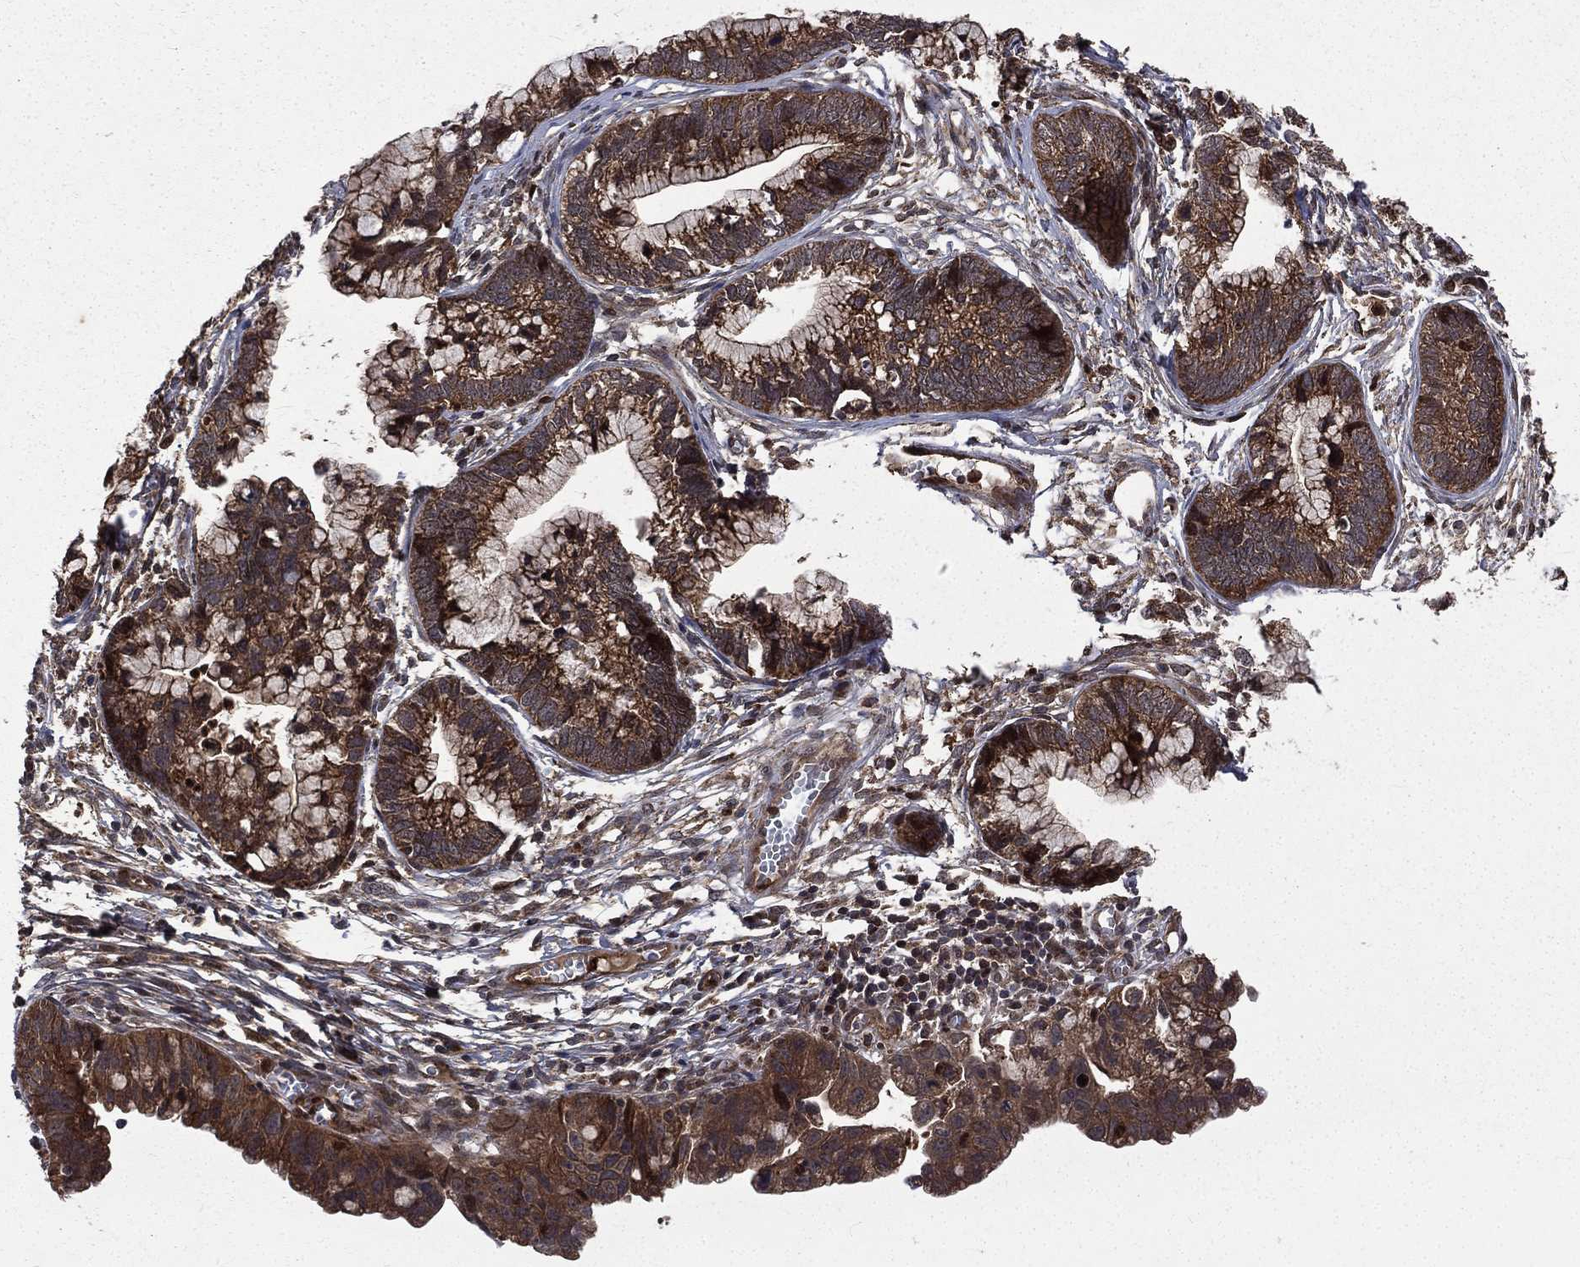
{"staining": {"intensity": "moderate", "quantity": ">75%", "location": "cytoplasmic/membranous"}, "tissue": "cervical cancer", "cell_type": "Tumor cells", "image_type": "cancer", "snomed": [{"axis": "morphology", "description": "Adenocarcinoma, NOS"}, {"axis": "topography", "description": "Cervix"}], "caption": "IHC micrograph of neoplastic tissue: adenocarcinoma (cervical) stained using IHC exhibits medium levels of moderate protein expression localized specifically in the cytoplasmic/membranous of tumor cells, appearing as a cytoplasmic/membranous brown color.", "gene": "LENG8", "patient": {"sex": "female", "age": 44}}